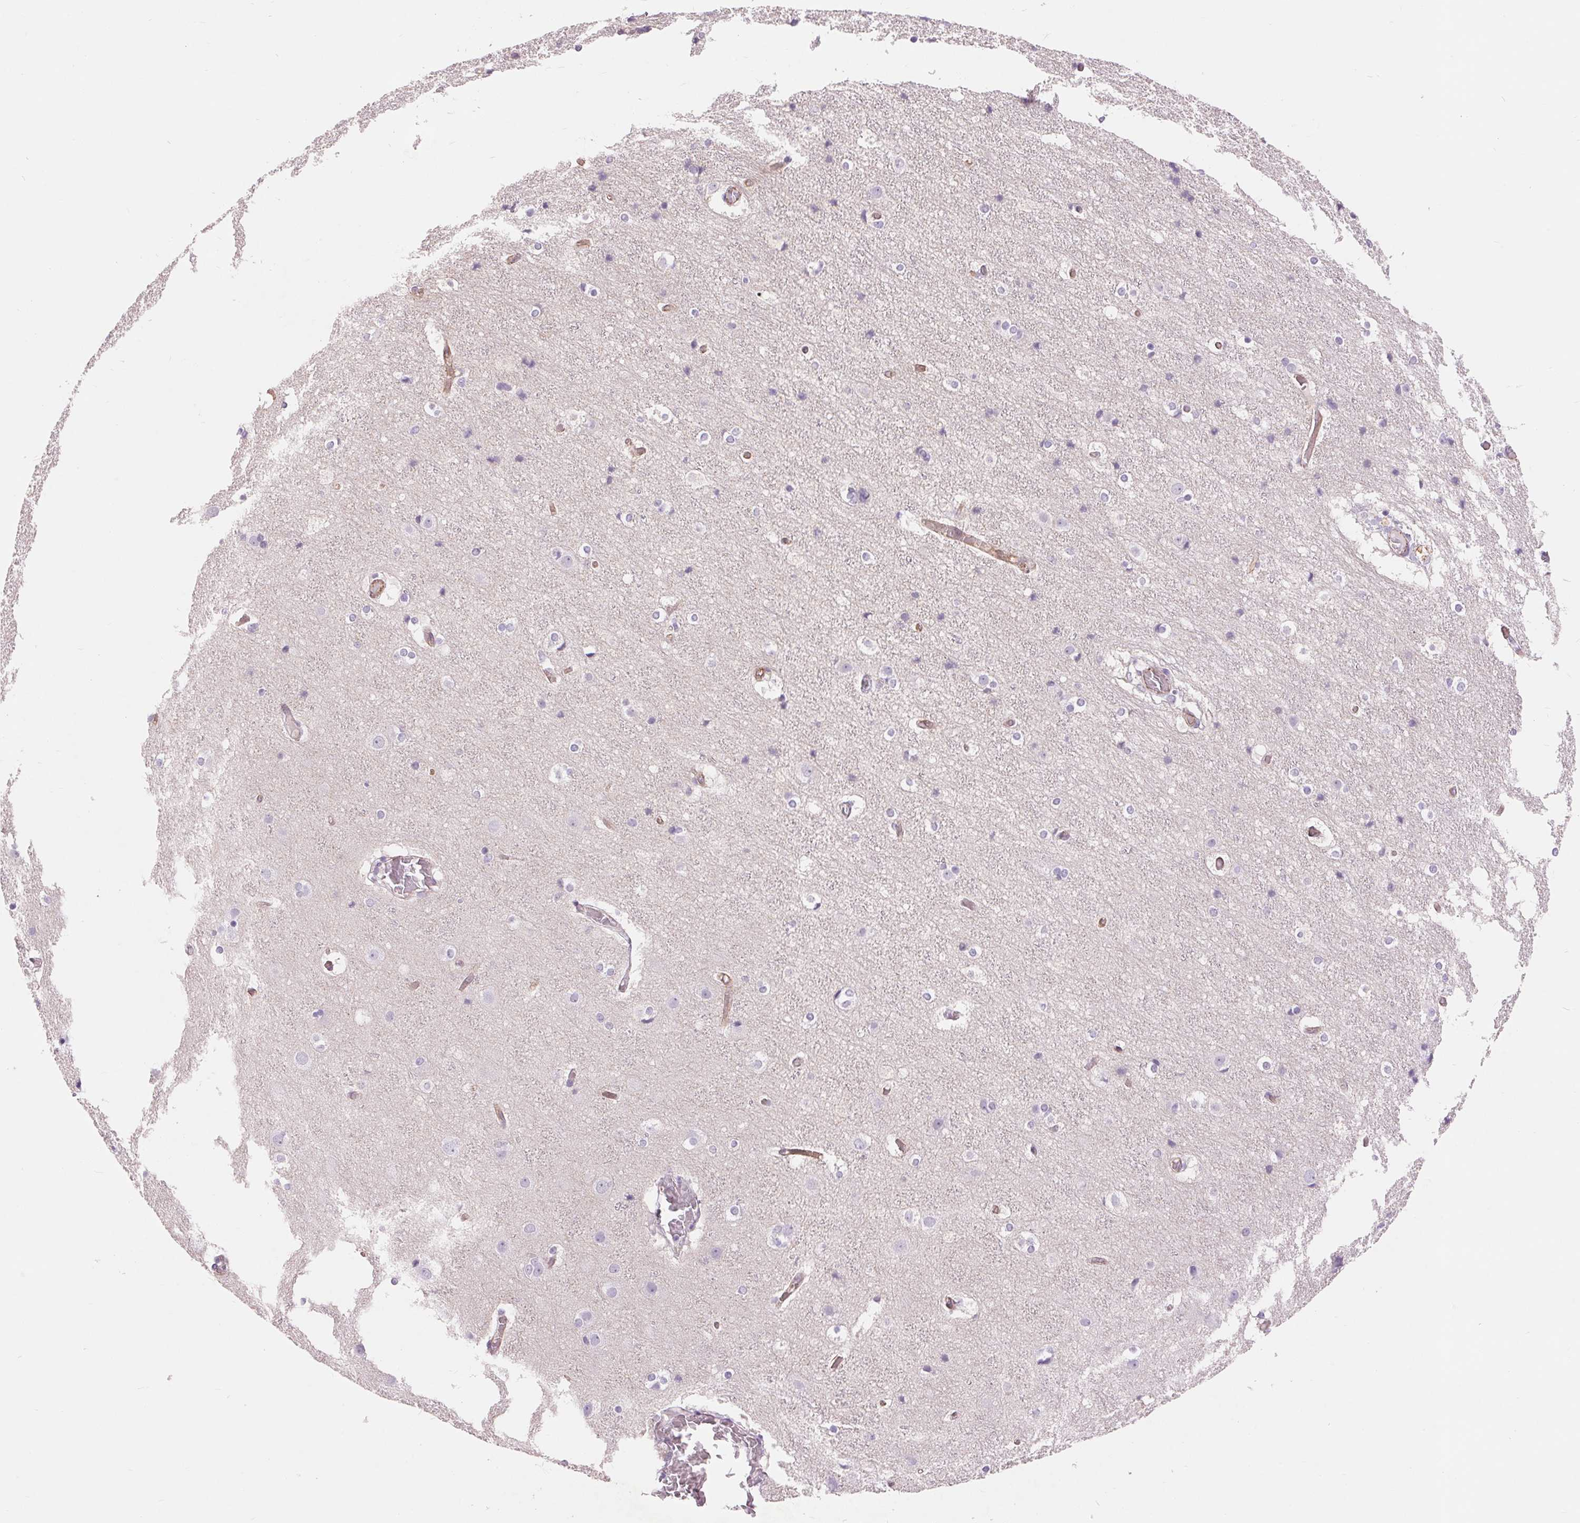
{"staining": {"intensity": "weak", "quantity": "25%-75%", "location": "cytoplasmic/membranous"}, "tissue": "cerebral cortex", "cell_type": "Endothelial cells", "image_type": "normal", "snomed": [{"axis": "morphology", "description": "Normal tissue, NOS"}, {"axis": "topography", "description": "Cerebral cortex"}], "caption": "Weak cytoplasmic/membranous staining for a protein is identified in about 25%-75% of endothelial cells of unremarkable cerebral cortex using immunohistochemistry.", "gene": "DIXDC1", "patient": {"sex": "female", "age": 52}}